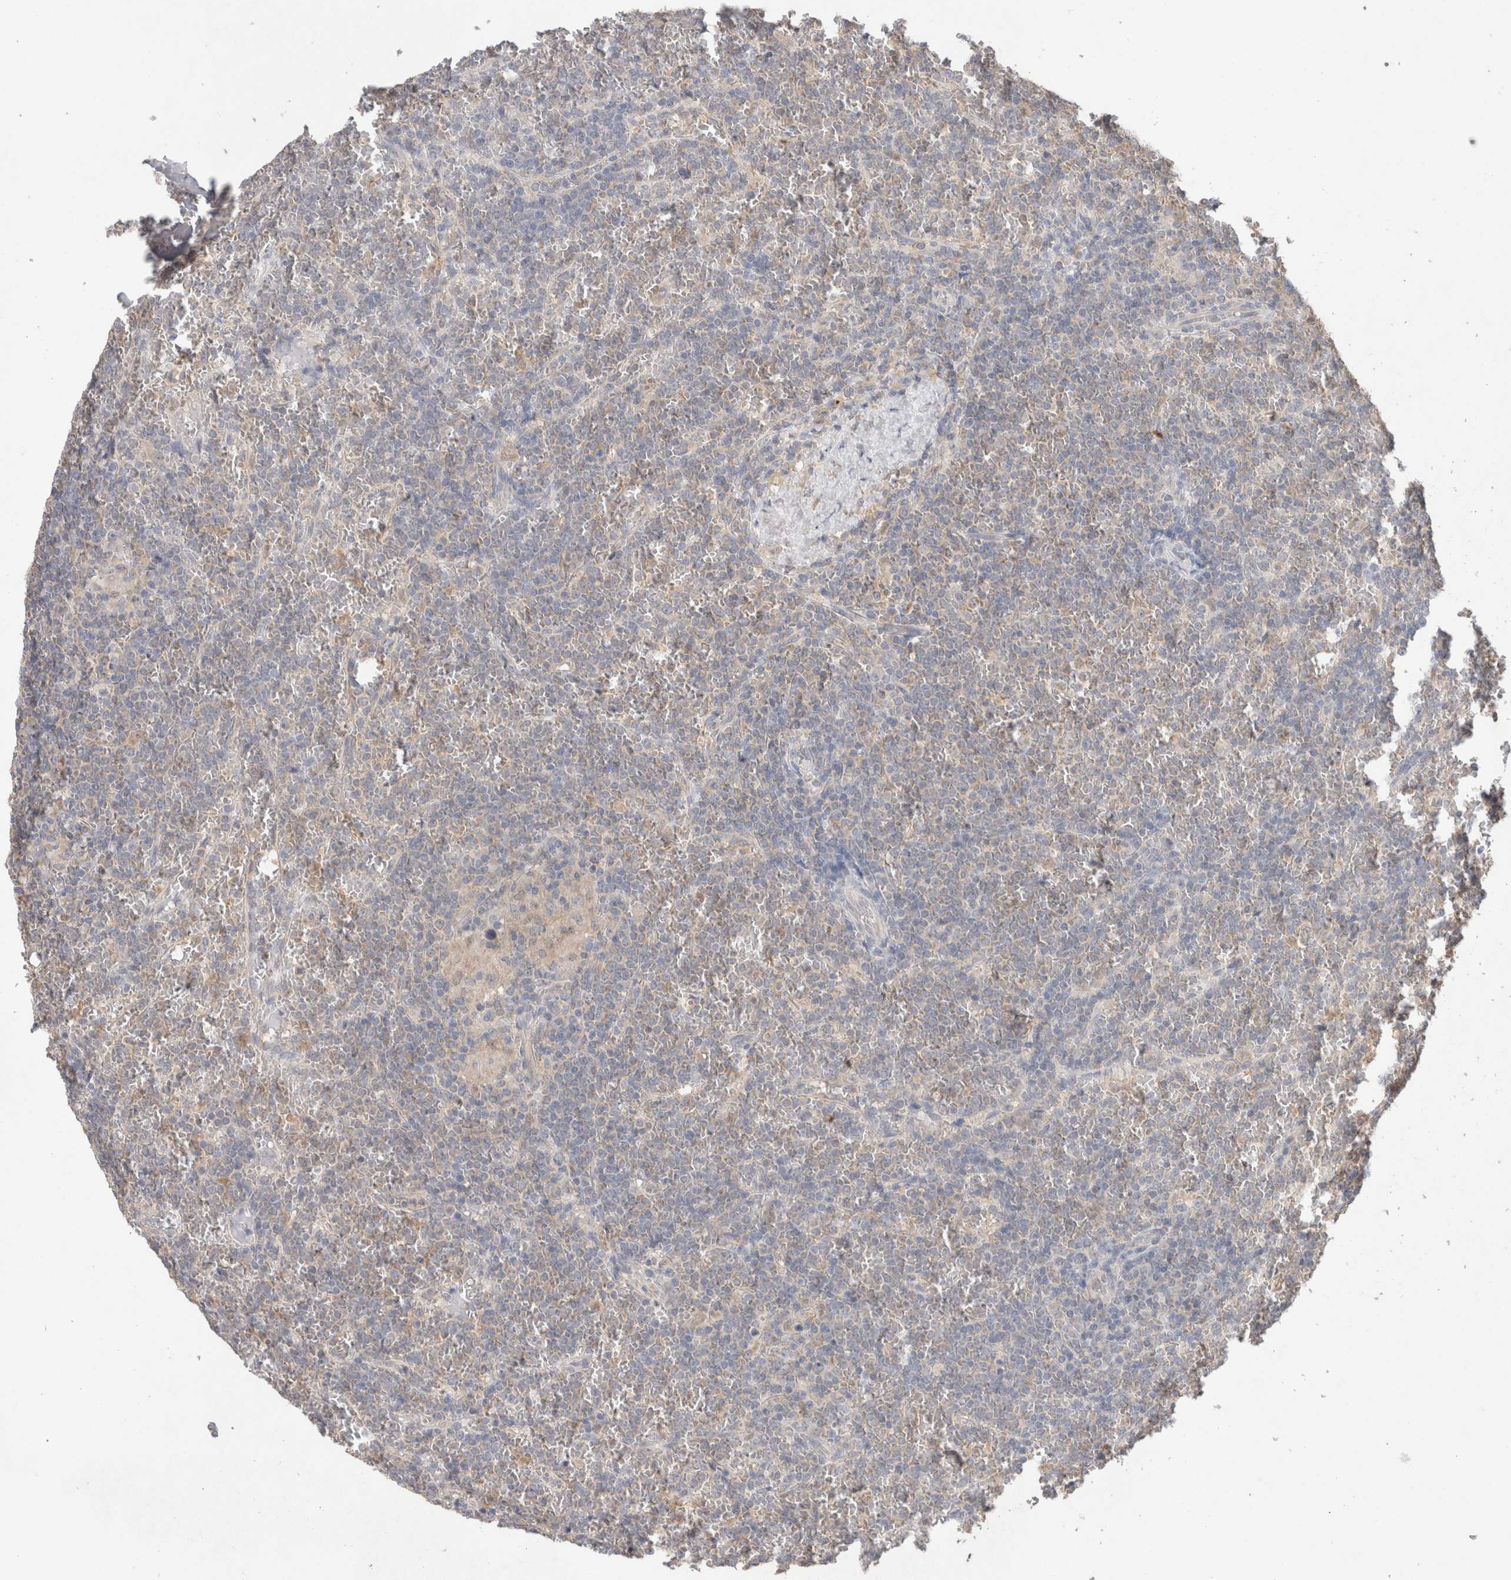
{"staining": {"intensity": "negative", "quantity": "none", "location": "none"}, "tissue": "lymphoma", "cell_type": "Tumor cells", "image_type": "cancer", "snomed": [{"axis": "morphology", "description": "Malignant lymphoma, non-Hodgkin's type, Low grade"}, {"axis": "topography", "description": "Spleen"}], "caption": "This is an IHC photomicrograph of human malignant lymphoma, non-Hodgkin's type (low-grade). There is no expression in tumor cells.", "gene": "RAB14", "patient": {"sex": "female", "age": 19}}